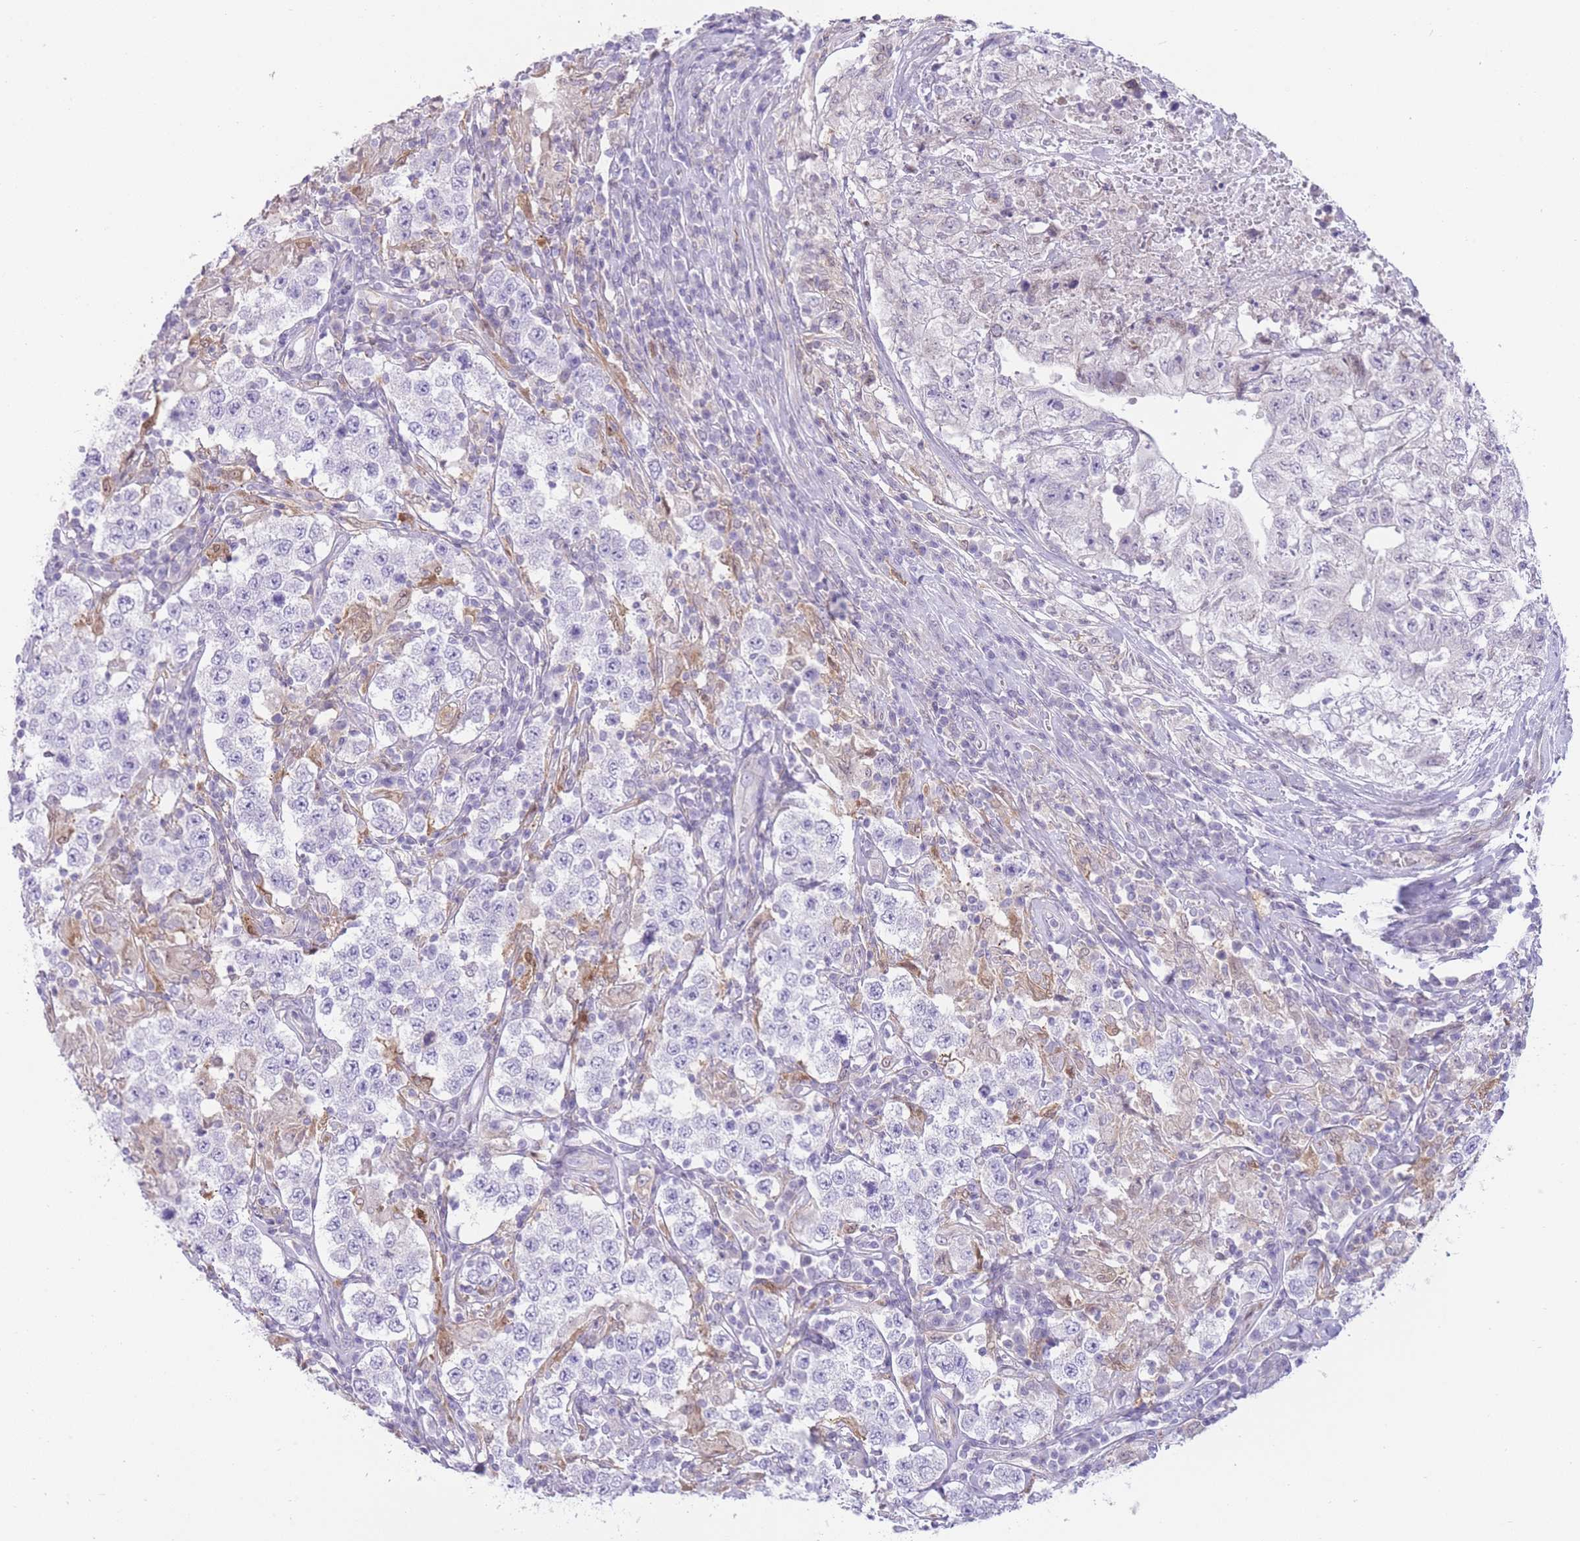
{"staining": {"intensity": "negative", "quantity": "none", "location": "none"}, "tissue": "testis cancer", "cell_type": "Tumor cells", "image_type": "cancer", "snomed": [{"axis": "morphology", "description": "Seminoma, NOS"}, {"axis": "morphology", "description": "Carcinoma, Embryonal, NOS"}, {"axis": "topography", "description": "Testis"}], "caption": "There is no significant expression in tumor cells of testis seminoma.", "gene": "OR11H12", "patient": {"sex": "male", "age": 41}}